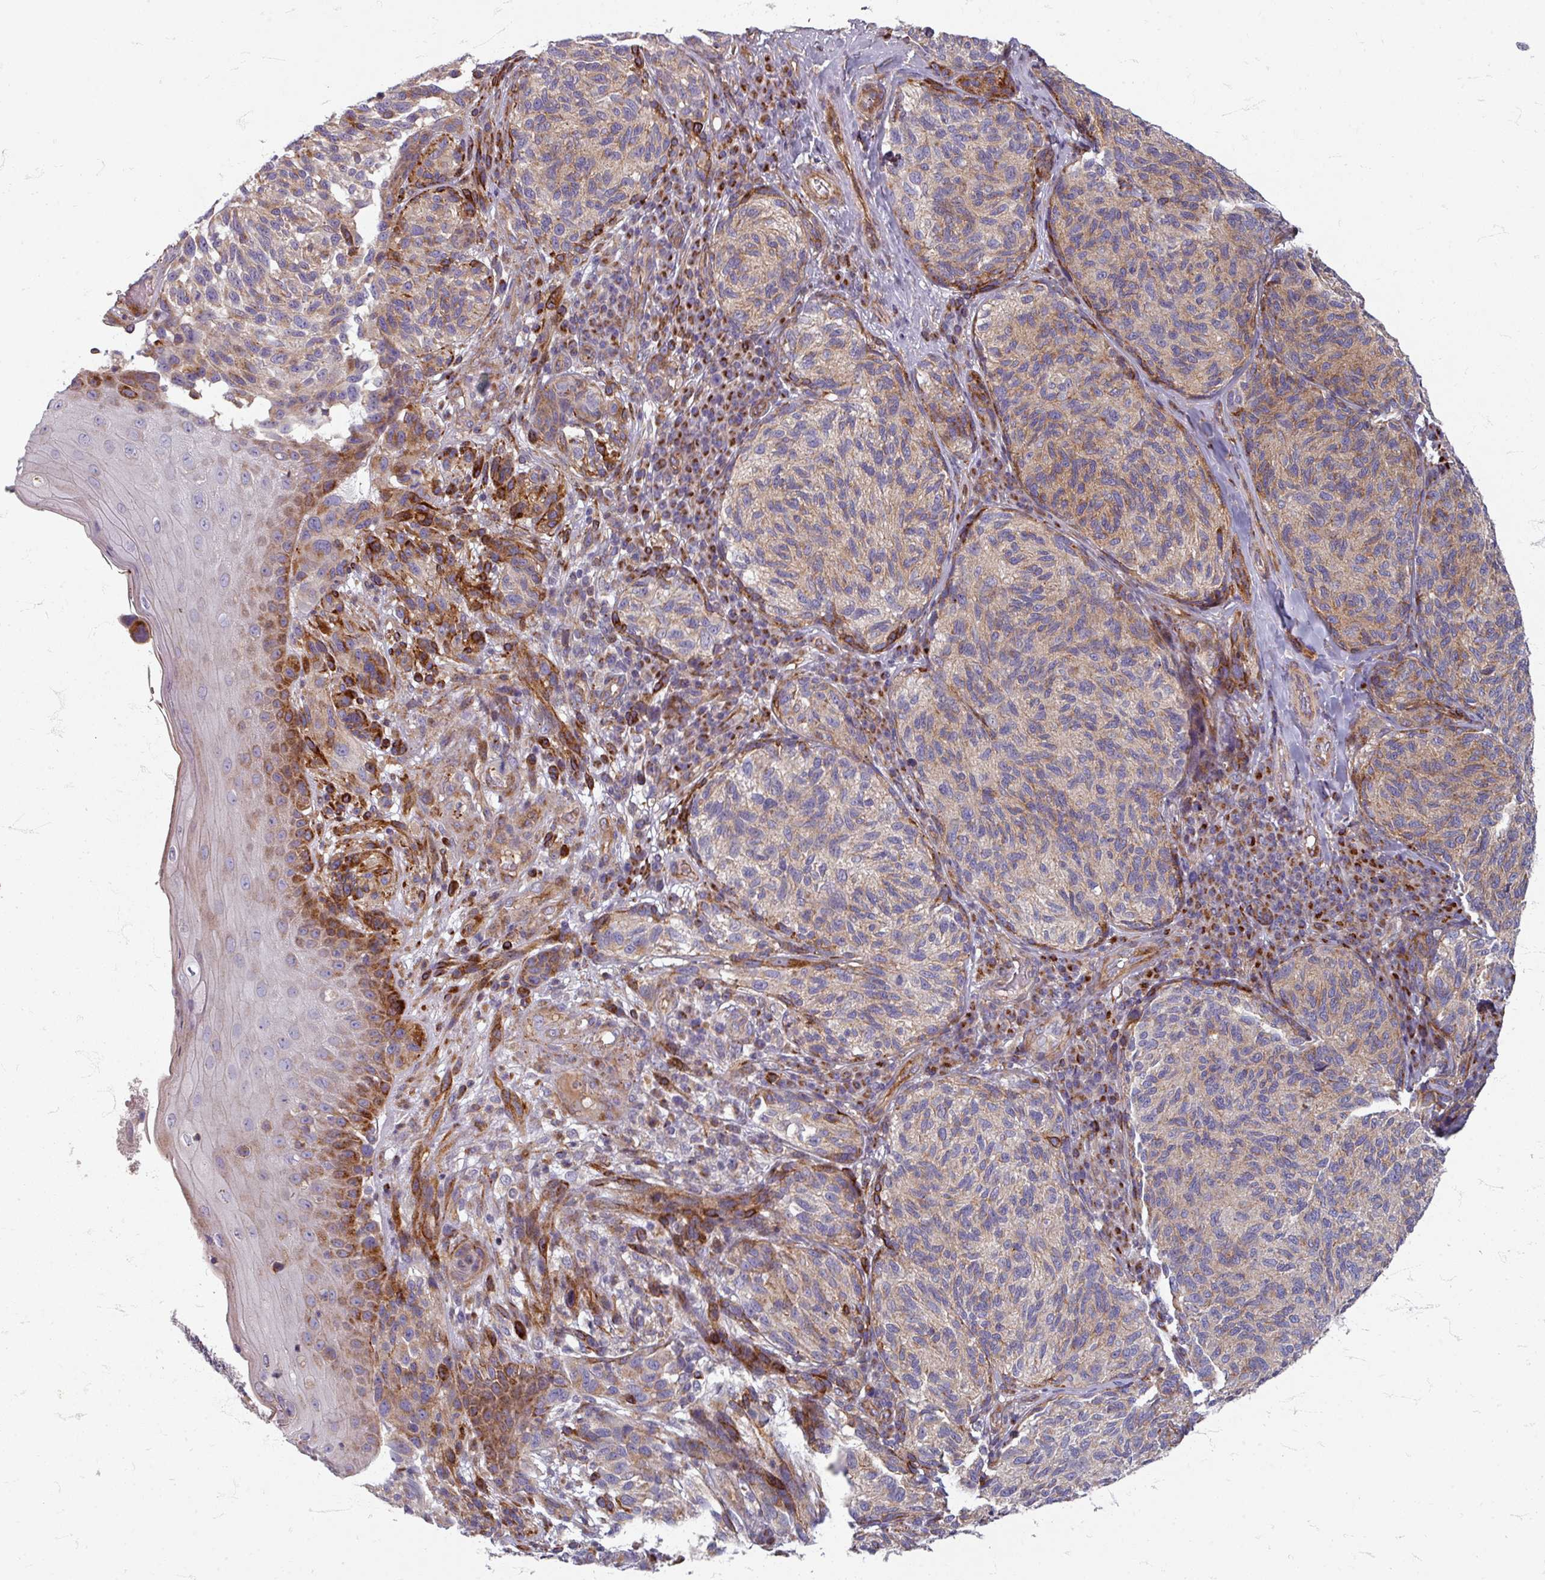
{"staining": {"intensity": "weak", "quantity": "25%-75%", "location": "cytoplasmic/membranous"}, "tissue": "melanoma", "cell_type": "Tumor cells", "image_type": "cancer", "snomed": [{"axis": "morphology", "description": "Malignant melanoma, NOS"}, {"axis": "topography", "description": "Skin"}], "caption": "This micrograph demonstrates melanoma stained with immunohistochemistry to label a protein in brown. The cytoplasmic/membranous of tumor cells show weak positivity for the protein. Nuclei are counter-stained blue.", "gene": "GABARAPL1", "patient": {"sex": "female", "age": 73}}